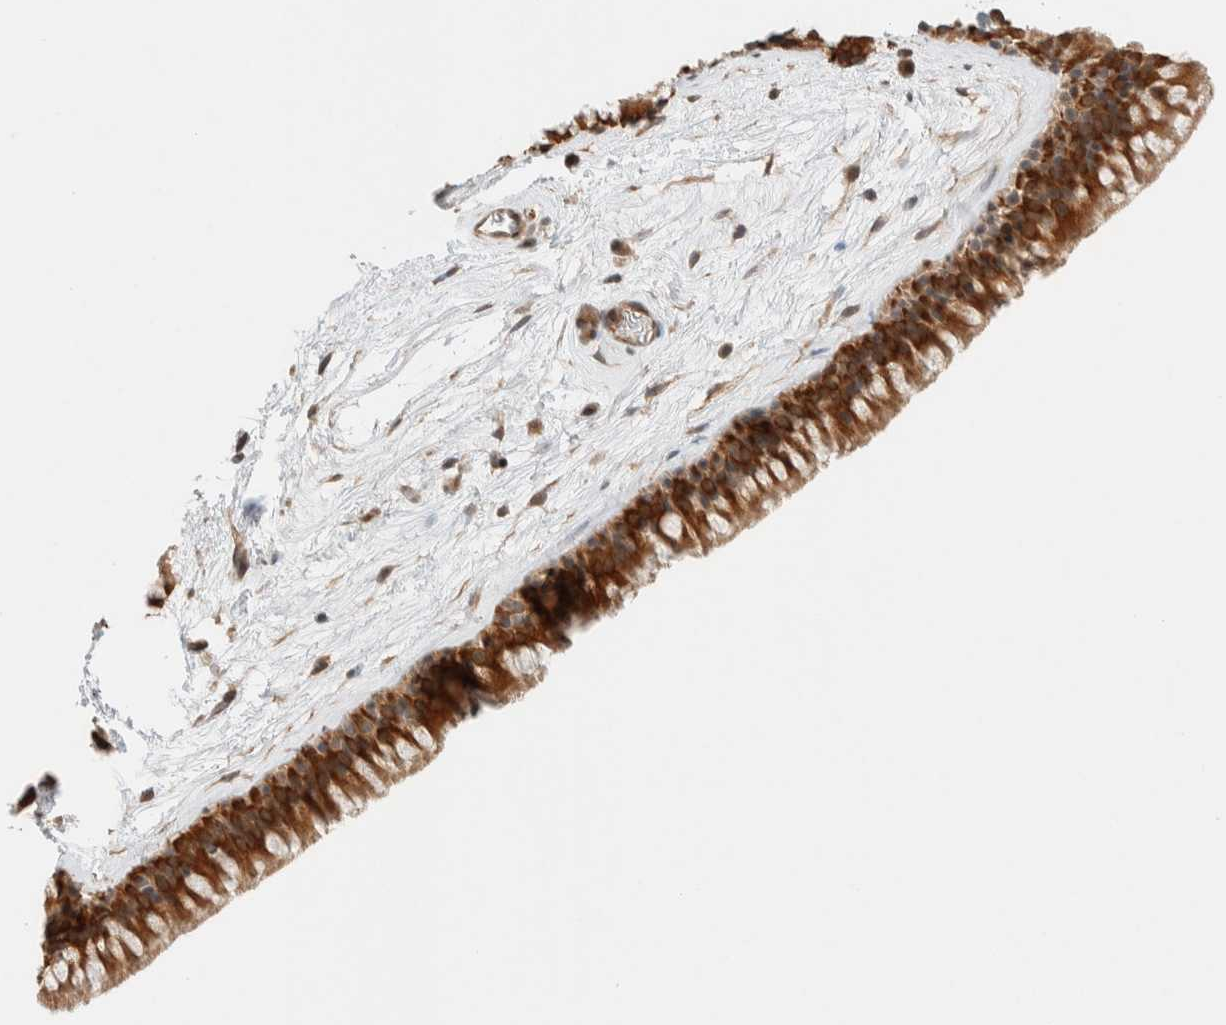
{"staining": {"intensity": "strong", "quantity": ">75%", "location": "cytoplasmic/membranous"}, "tissue": "nasopharynx", "cell_type": "Respiratory epithelial cells", "image_type": "normal", "snomed": [{"axis": "morphology", "description": "Normal tissue, NOS"}, {"axis": "morphology", "description": "Inflammation, NOS"}, {"axis": "topography", "description": "Nasopharynx"}], "caption": "Normal nasopharynx was stained to show a protein in brown. There is high levels of strong cytoplasmic/membranous positivity in approximately >75% of respiratory epithelial cells. (brown staining indicates protein expression, while blue staining denotes nuclei).", "gene": "C8orf76", "patient": {"sex": "male", "age": 48}}